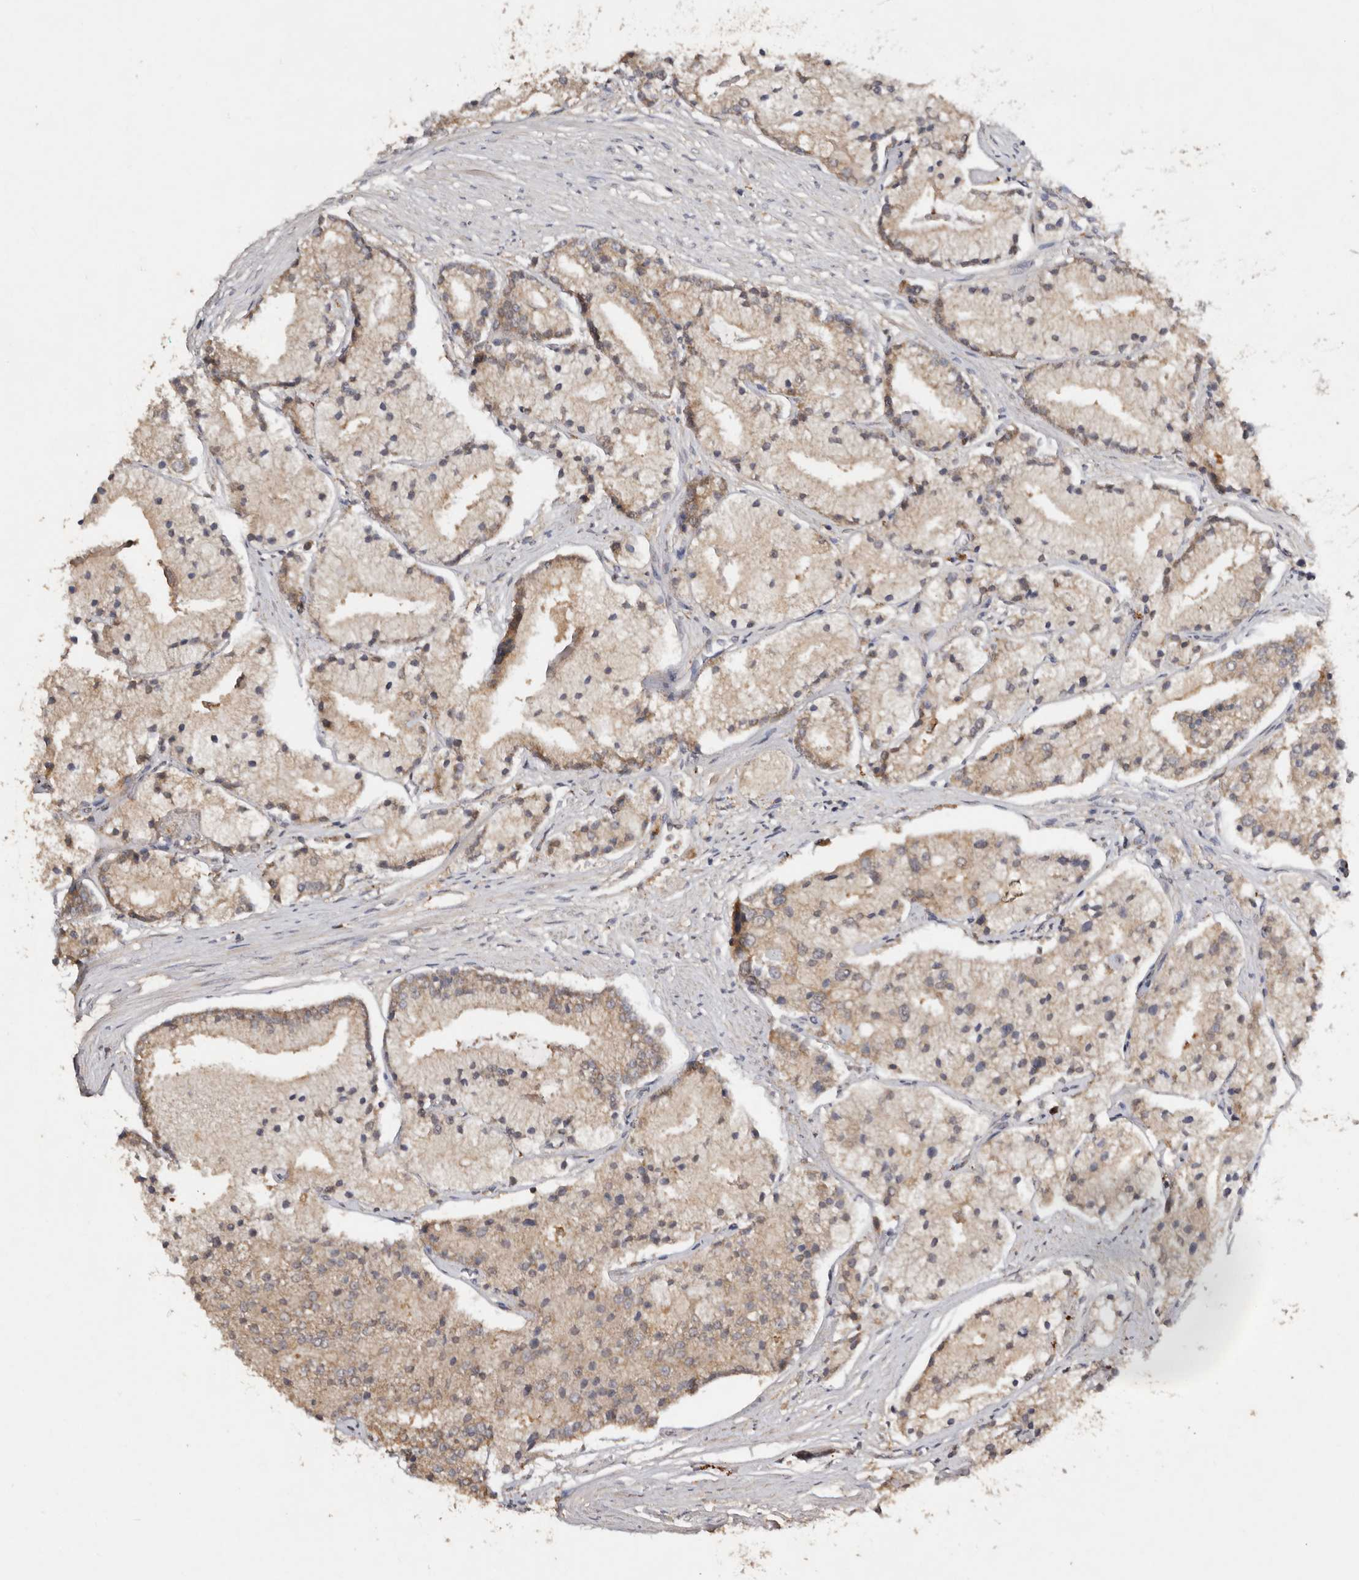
{"staining": {"intensity": "weak", "quantity": "25%-75%", "location": "cytoplasmic/membranous"}, "tissue": "prostate cancer", "cell_type": "Tumor cells", "image_type": "cancer", "snomed": [{"axis": "morphology", "description": "Adenocarcinoma, High grade"}, {"axis": "topography", "description": "Prostate"}], "caption": "Prostate high-grade adenocarcinoma tissue displays weak cytoplasmic/membranous positivity in approximately 25%-75% of tumor cells The staining is performed using DAB (3,3'-diaminobenzidine) brown chromogen to label protein expression. The nuclei are counter-stained blue using hematoxylin.", "gene": "EDEM1", "patient": {"sex": "male", "age": 50}}